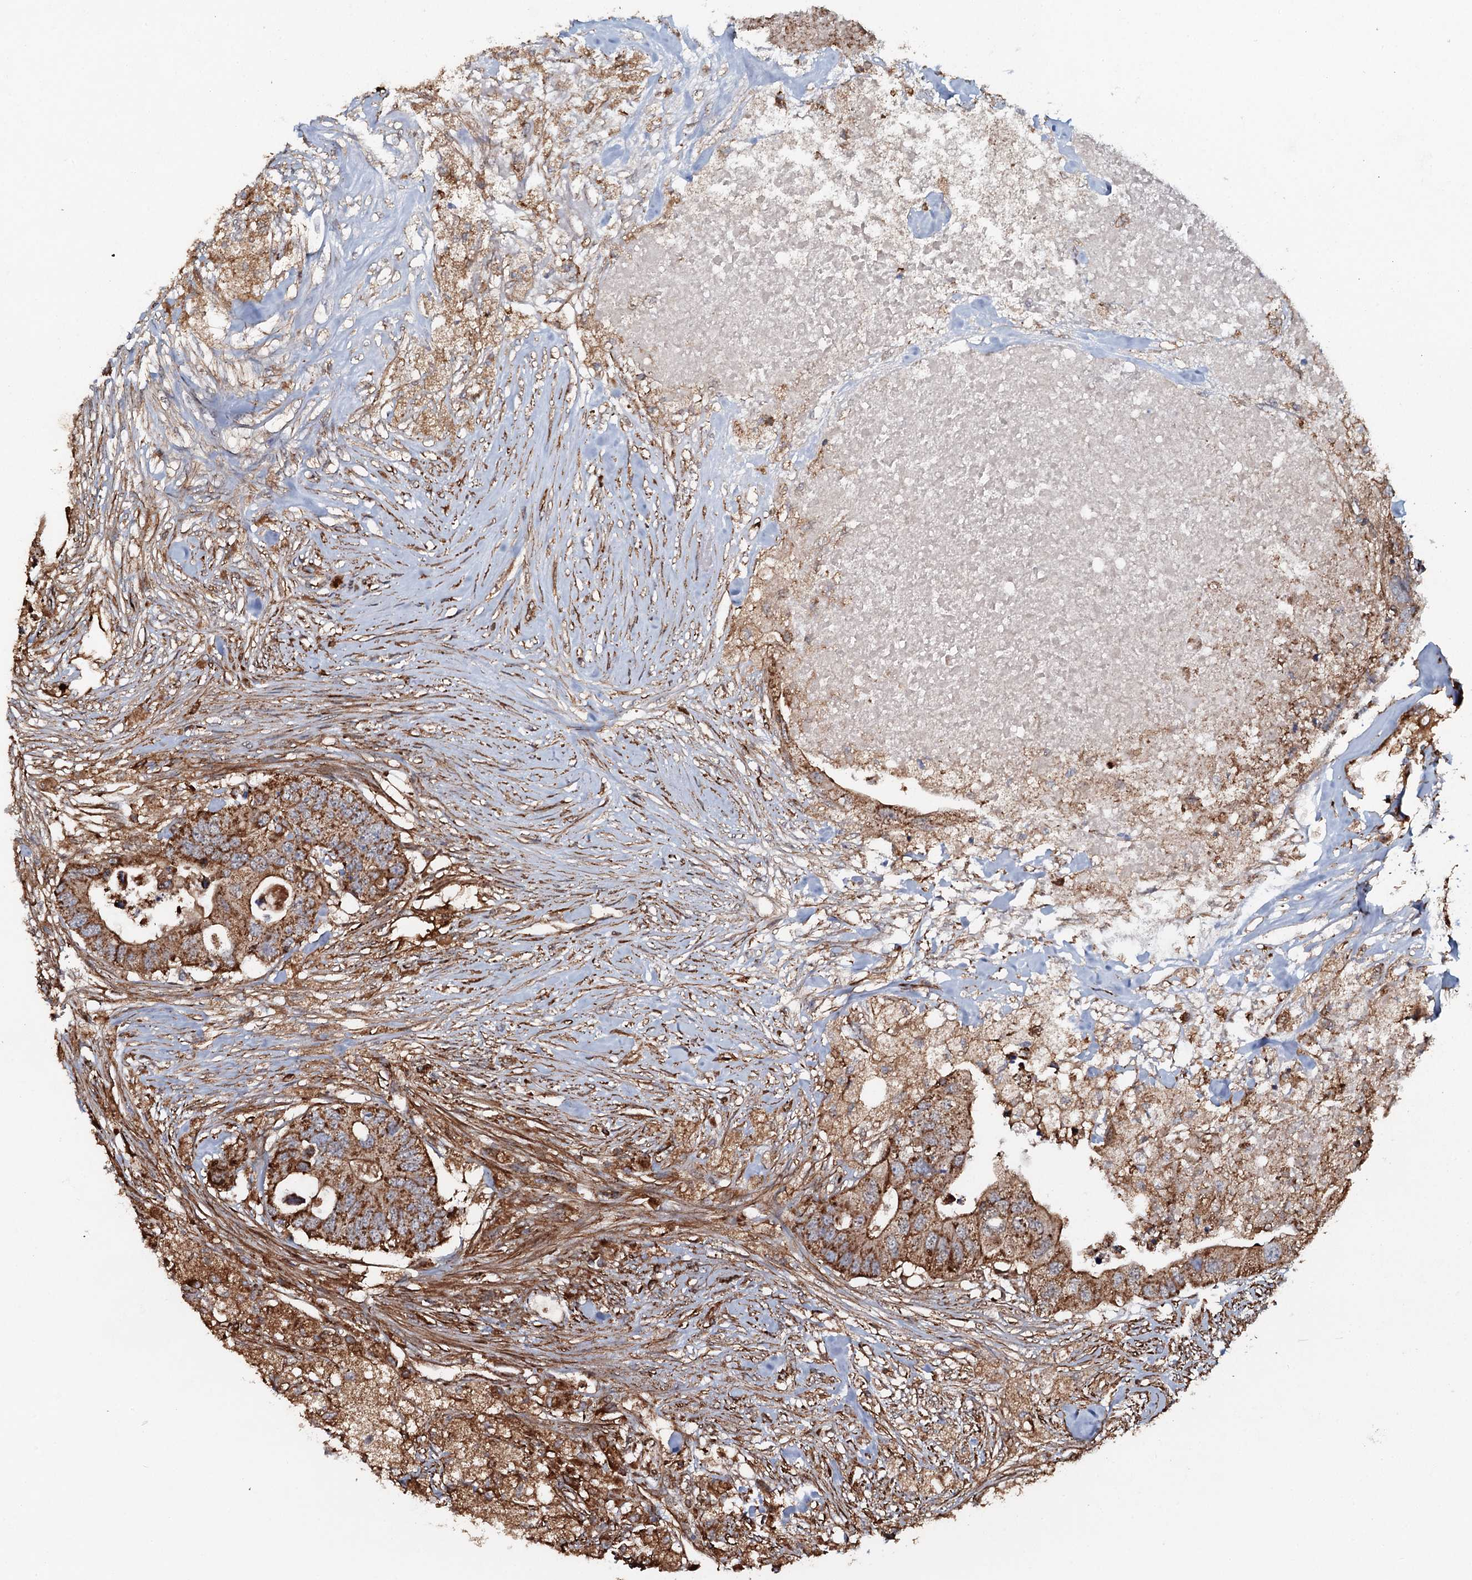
{"staining": {"intensity": "moderate", "quantity": ">75%", "location": "cytoplasmic/membranous"}, "tissue": "colorectal cancer", "cell_type": "Tumor cells", "image_type": "cancer", "snomed": [{"axis": "morphology", "description": "Adenocarcinoma, NOS"}, {"axis": "topography", "description": "Colon"}], "caption": "An IHC histopathology image of neoplastic tissue is shown. Protein staining in brown shows moderate cytoplasmic/membranous positivity in colorectal cancer (adenocarcinoma) within tumor cells.", "gene": "VWA8", "patient": {"sex": "male", "age": 71}}